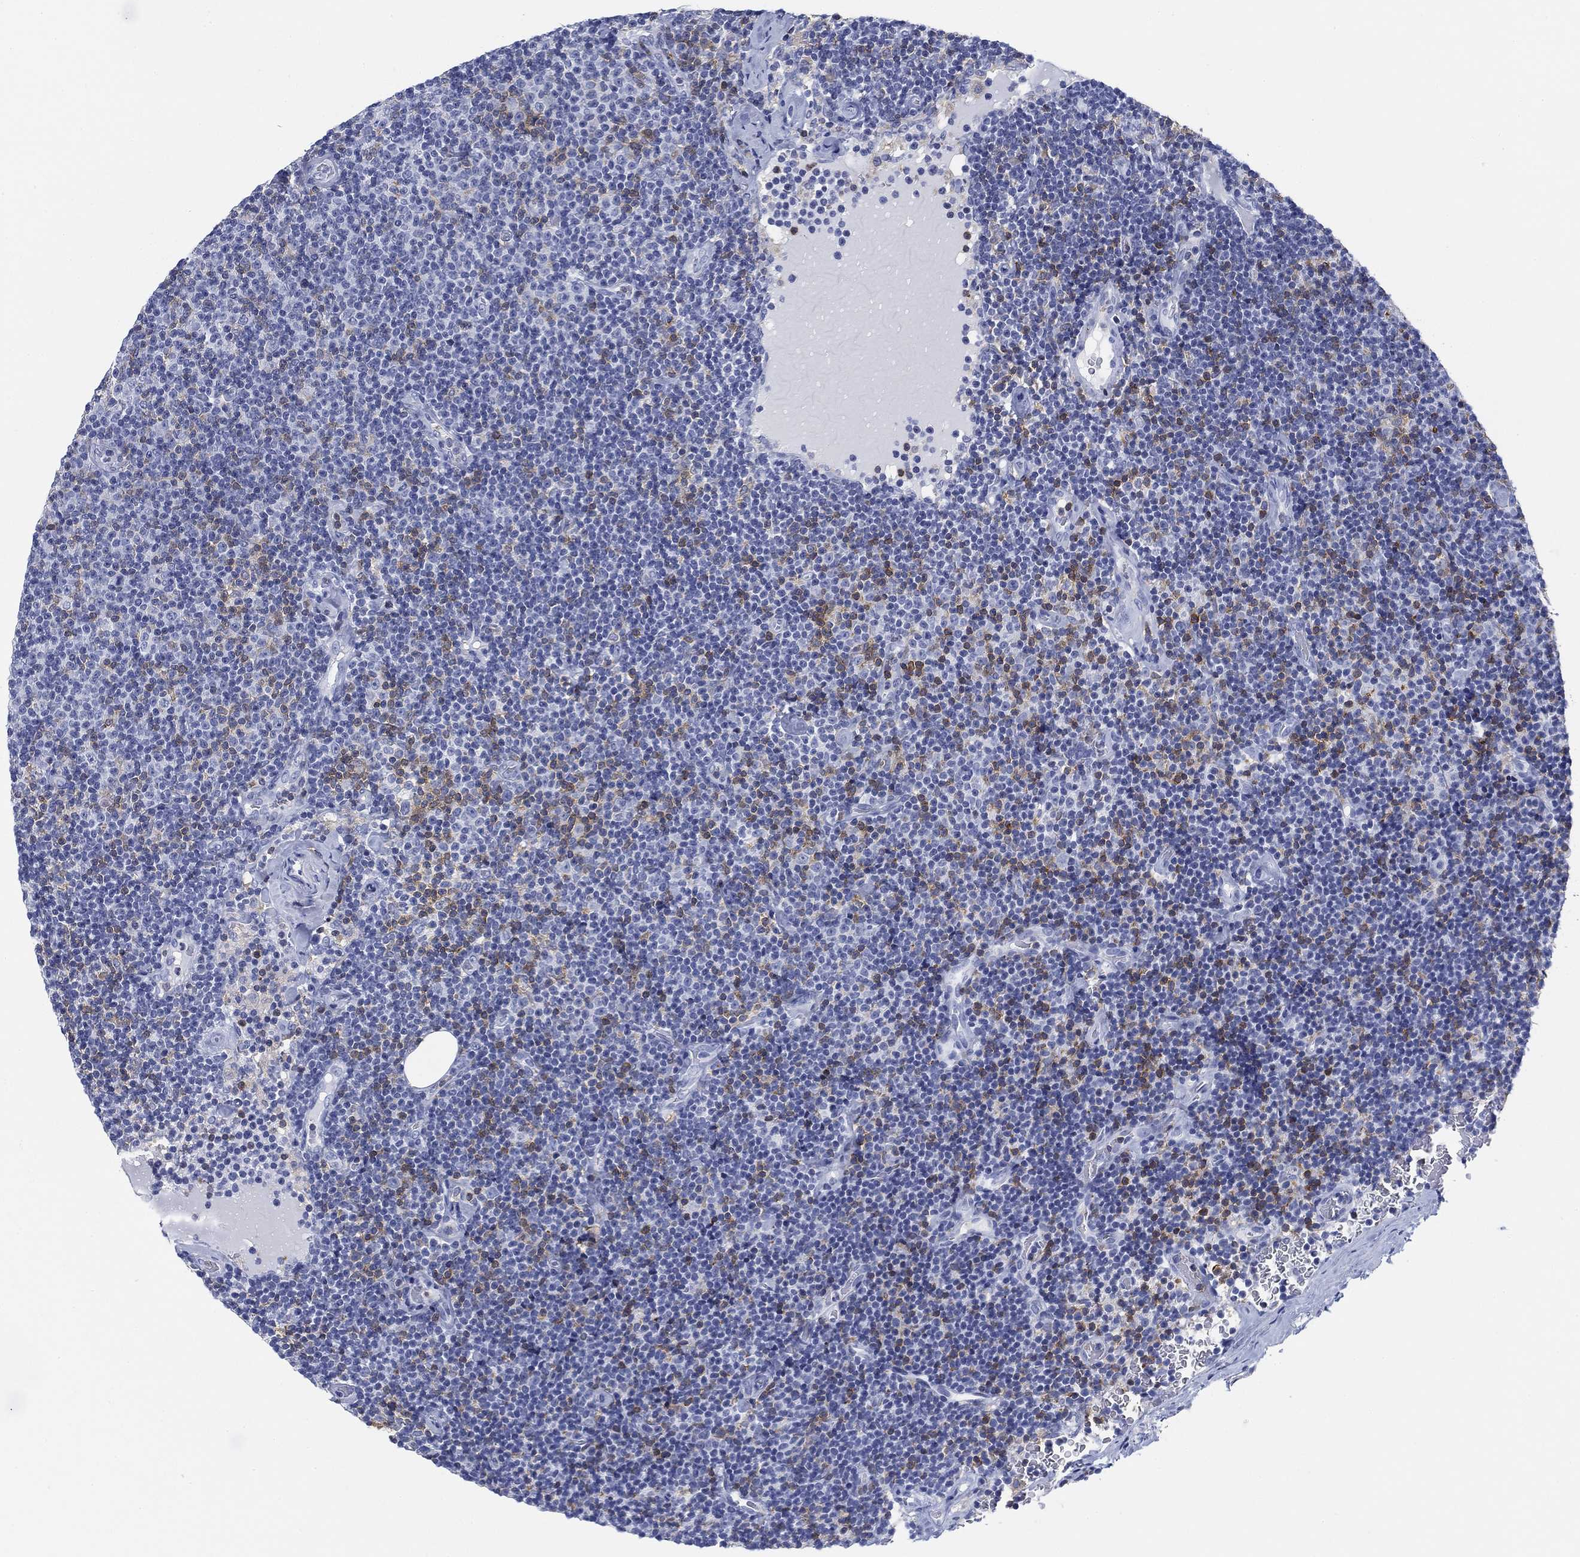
{"staining": {"intensity": "negative", "quantity": "none", "location": "none"}, "tissue": "lymphoma", "cell_type": "Tumor cells", "image_type": "cancer", "snomed": [{"axis": "morphology", "description": "Malignant lymphoma, non-Hodgkin's type, Low grade"}, {"axis": "topography", "description": "Lymph node"}], "caption": "Human lymphoma stained for a protein using immunohistochemistry shows no positivity in tumor cells.", "gene": "FYB1", "patient": {"sex": "male", "age": 81}}